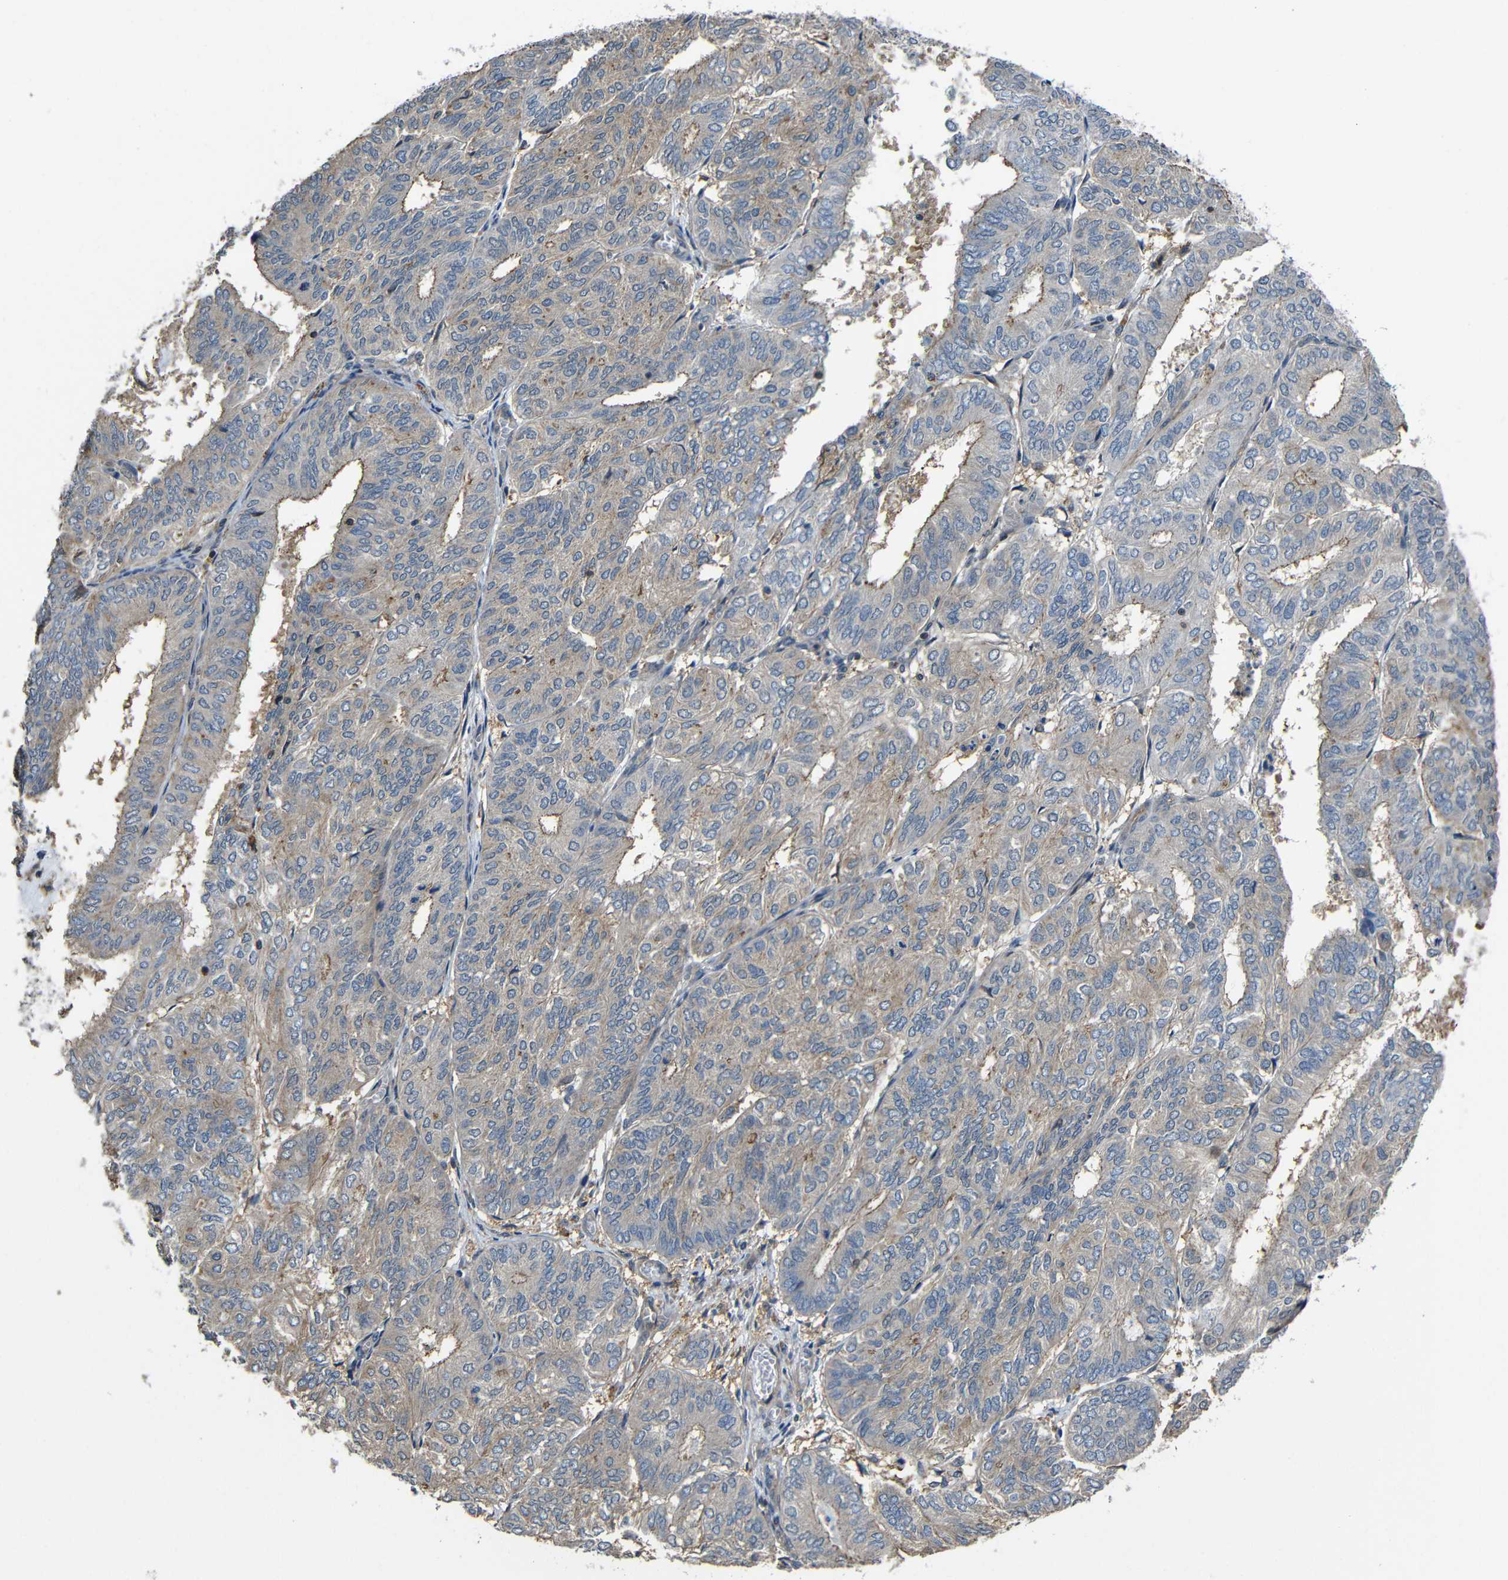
{"staining": {"intensity": "moderate", "quantity": ">75%", "location": "cytoplasmic/membranous"}, "tissue": "endometrial cancer", "cell_type": "Tumor cells", "image_type": "cancer", "snomed": [{"axis": "morphology", "description": "Adenocarcinoma, NOS"}, {"axis": "topography", "description": "Uterus"}], "caption": "Endometrial cancer (adenocarcinoma) stained for a protein (brown) shows moderate cytoplasmic/membranous positive staining in approximately >75% of tumor cells.", "gene": "GDI1", "patient": {"sex": "female", "age": 60}}